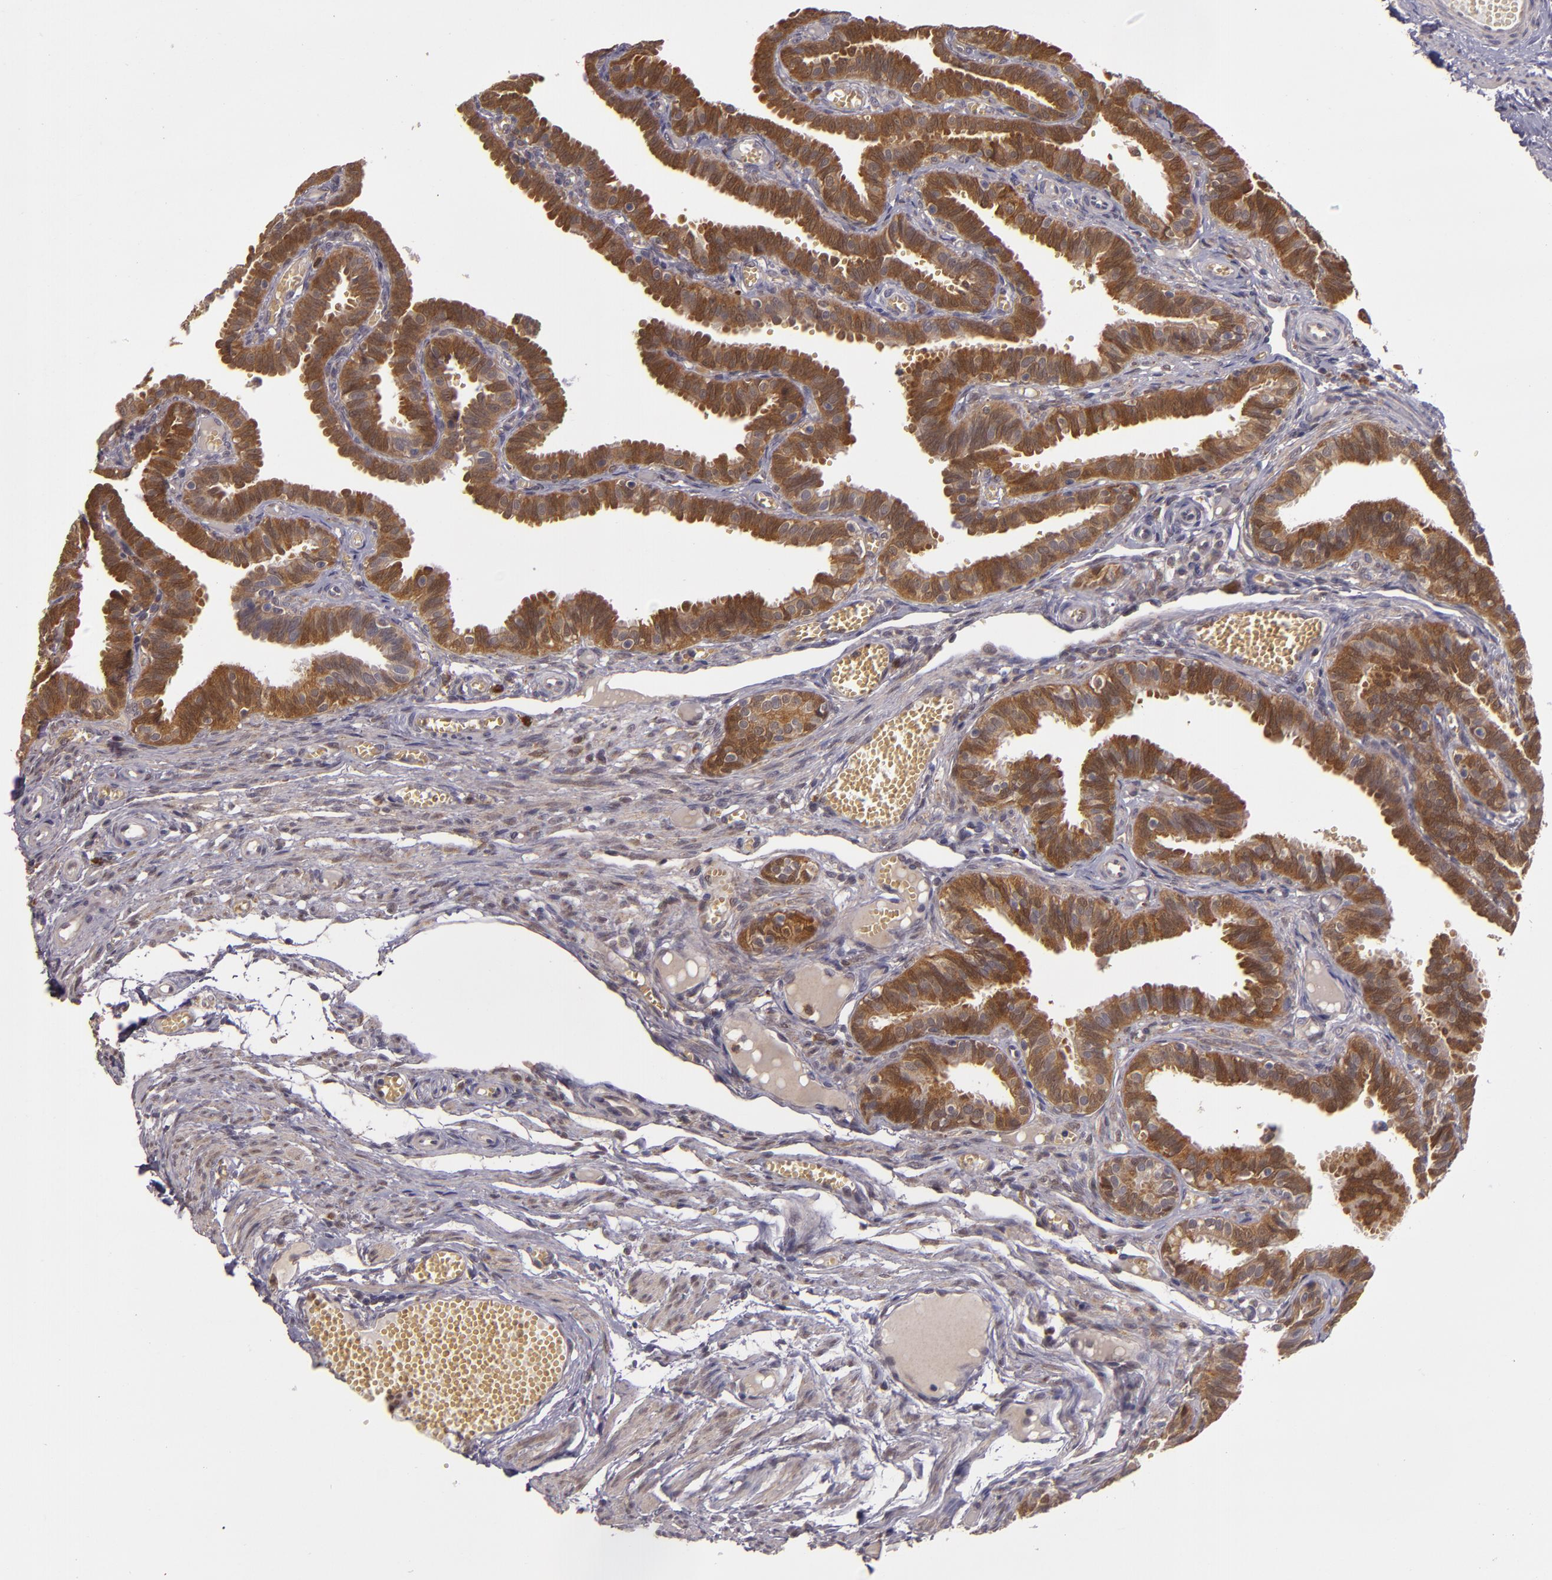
{"staining": {"intensity": "moderate", "quantity": ">75%", "location": "cytoplasmic/membranous"}, "tissue": "fallopian tube", "cell_type": "Glandular cells", "image_type": "normal", "snomed": [{"axis": "morphology", "description": "Normal tissue, NOS"}, {"axis": "topography", "description": "Fallopian tube"}], "caption": "The immunohistochemical stain highlights moderate cytoplasmic/membranous positivity in glandular cells of benign fallopian tube.", "gene": "FHIT", "patient": {"sex": "female", "age": 29}}